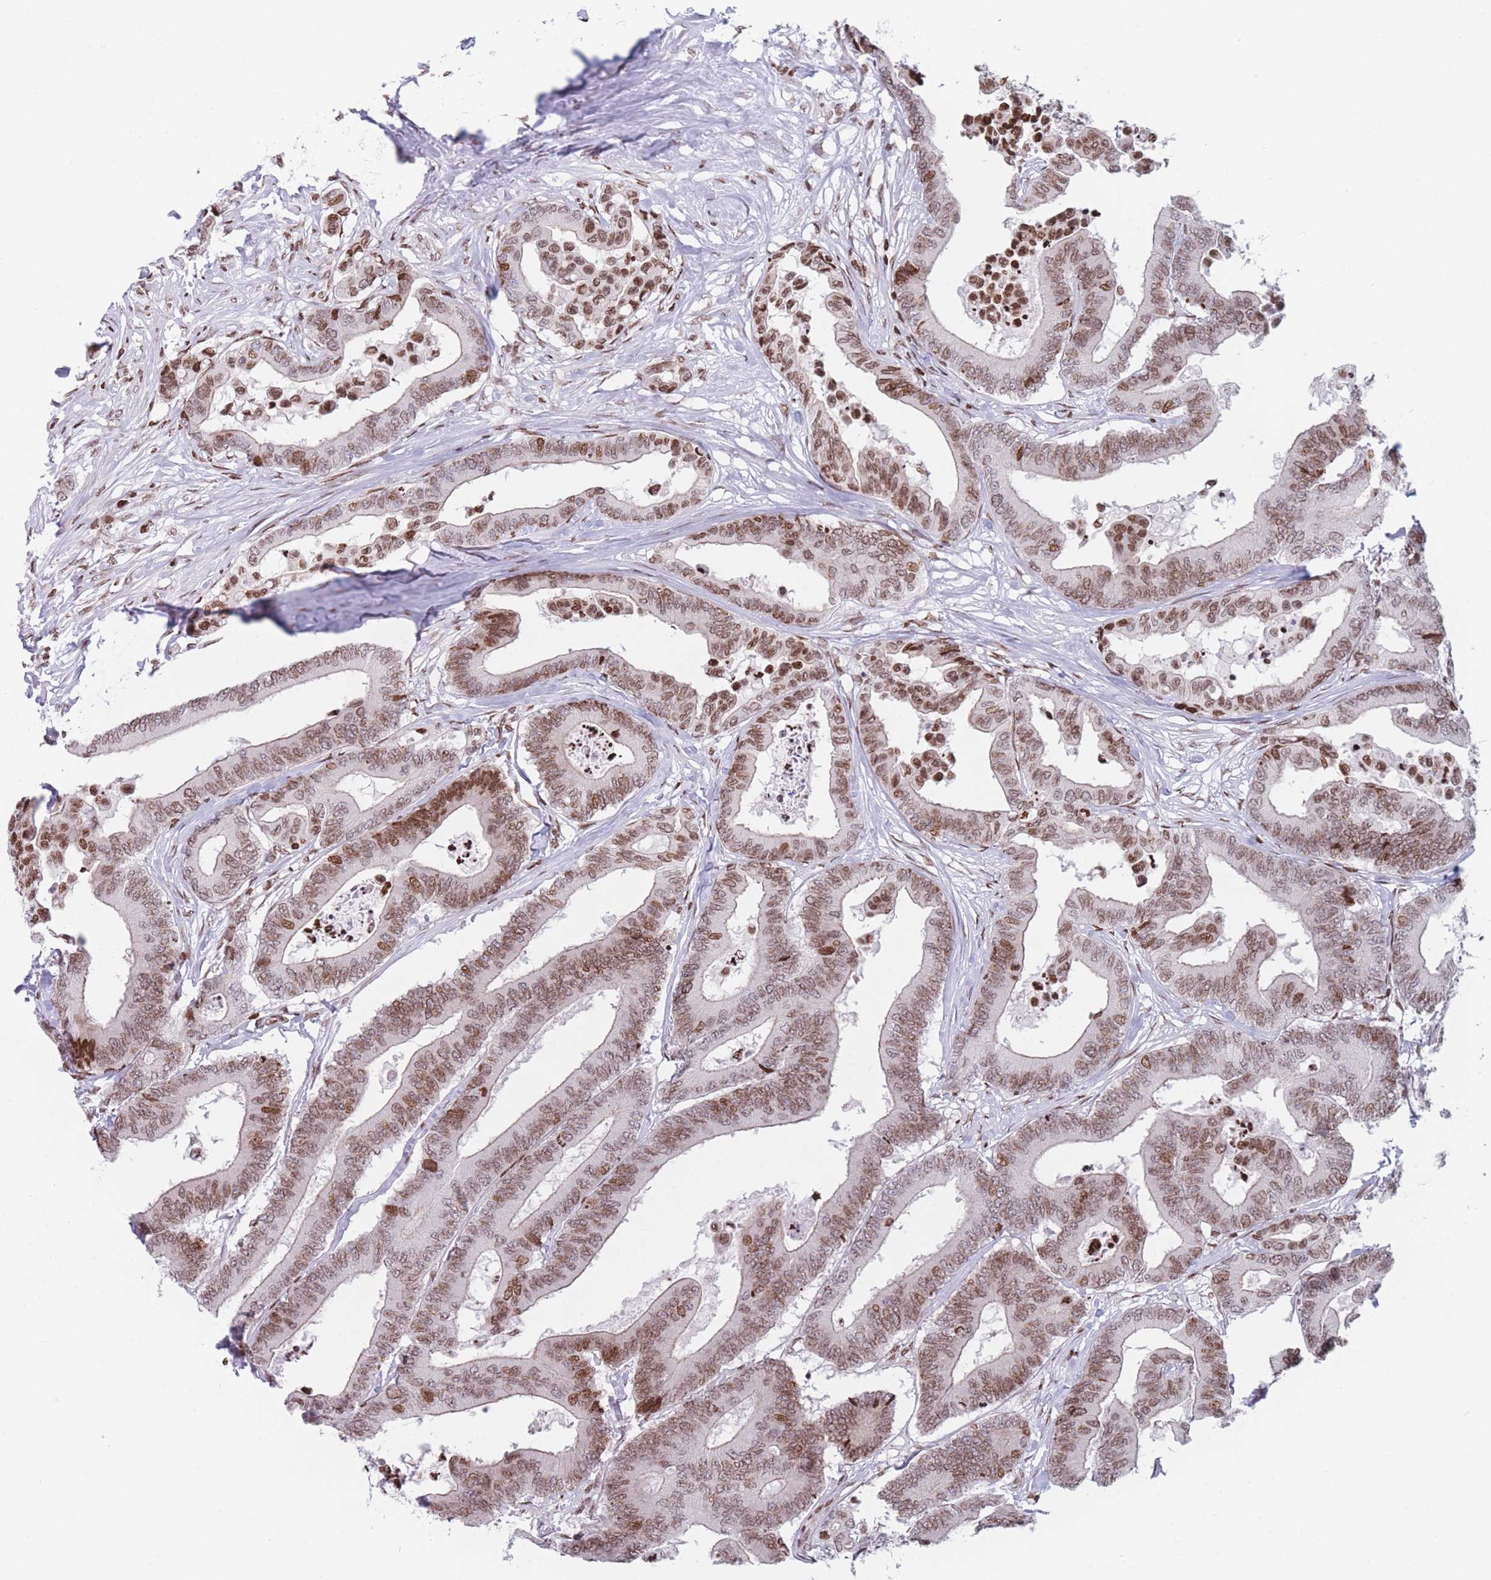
{"staining": {"intensity": "moderate", "quantity": ">75%", "location": "nuclear"}, "tissue": "colorectal cancer", "cell_type": "Tumor cells", "image_type": "cancer", "snomed": [{"axis": "morphology", "description": "Normal tissue, NOS"}, {"axis": "morphology", "description": "Adenocarcinoma, NOS"}, {"axis": "topography", "description": "Colon"}], "caption": "Immunohistochemical staining of colorectal cancer displays moderate nuclear protein positivity in approximately >75% of tumor cells.", "gene": "AK9", "patient": {"sex": "male", "age": 82}}